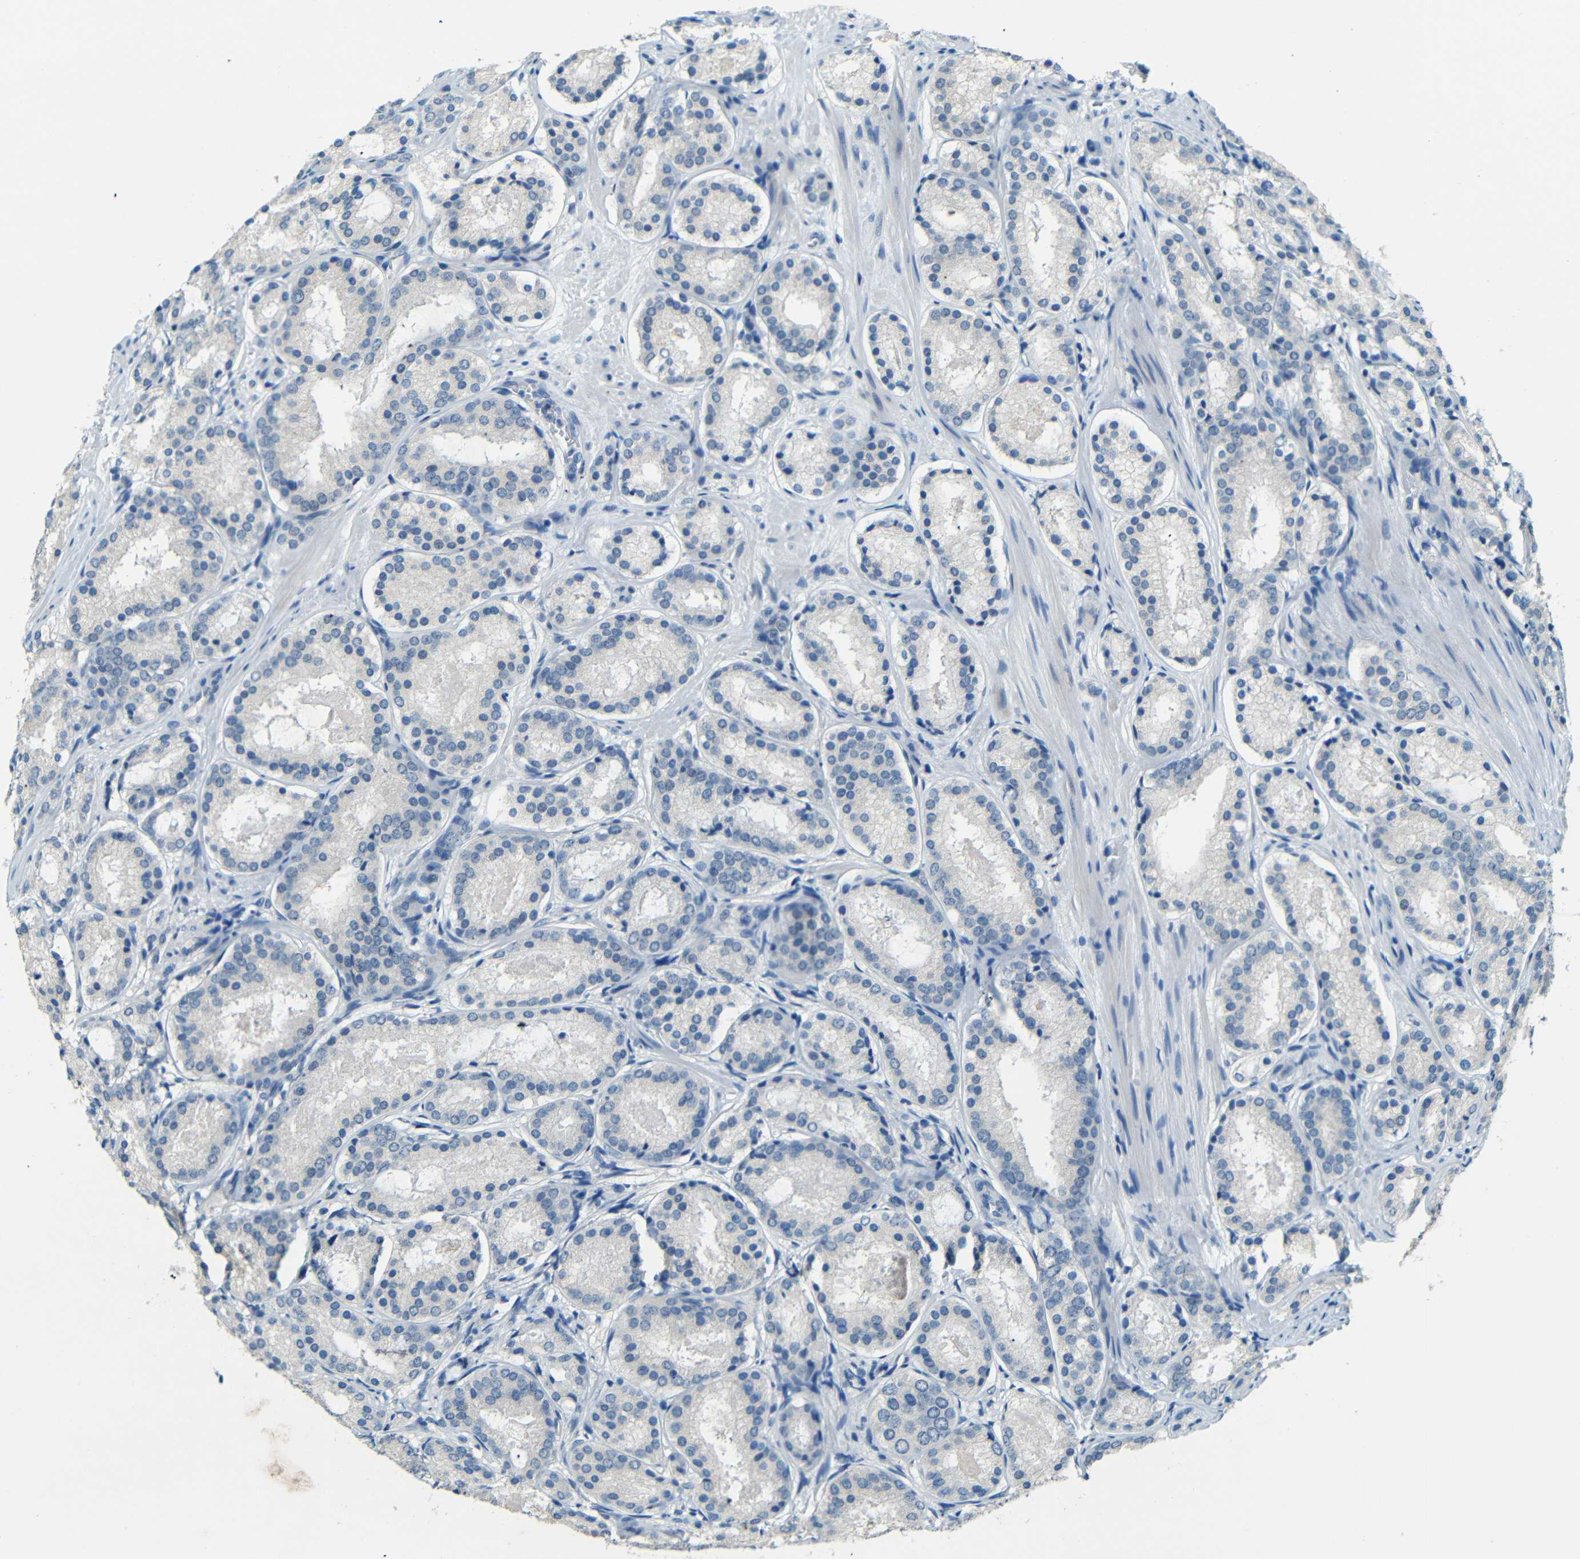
{"staining": {"intensity": "negative", "quantity": "none", "location": "none"}, "tissue": "prostate cancer", "cell_type": "Tumor cells", "image_type": "cancer", "snomed": [{"axis": "morphology", "description": "Adenocarcinoma, Low grade"}, {"axis": "topography", "description": "Prostate"}], "caption": "Prostate adenocarcinoma (low-grade) was stained to show a protein in brown. There is no significant expression in tumor cells. The staining is performed using DAB (3,3'-diaminobenzidine) brown chromogen with nuclei counter-stained in using hematoxylin.", "gene": "ZMAT1", "patient": {"sex": "male", "age": 69}}